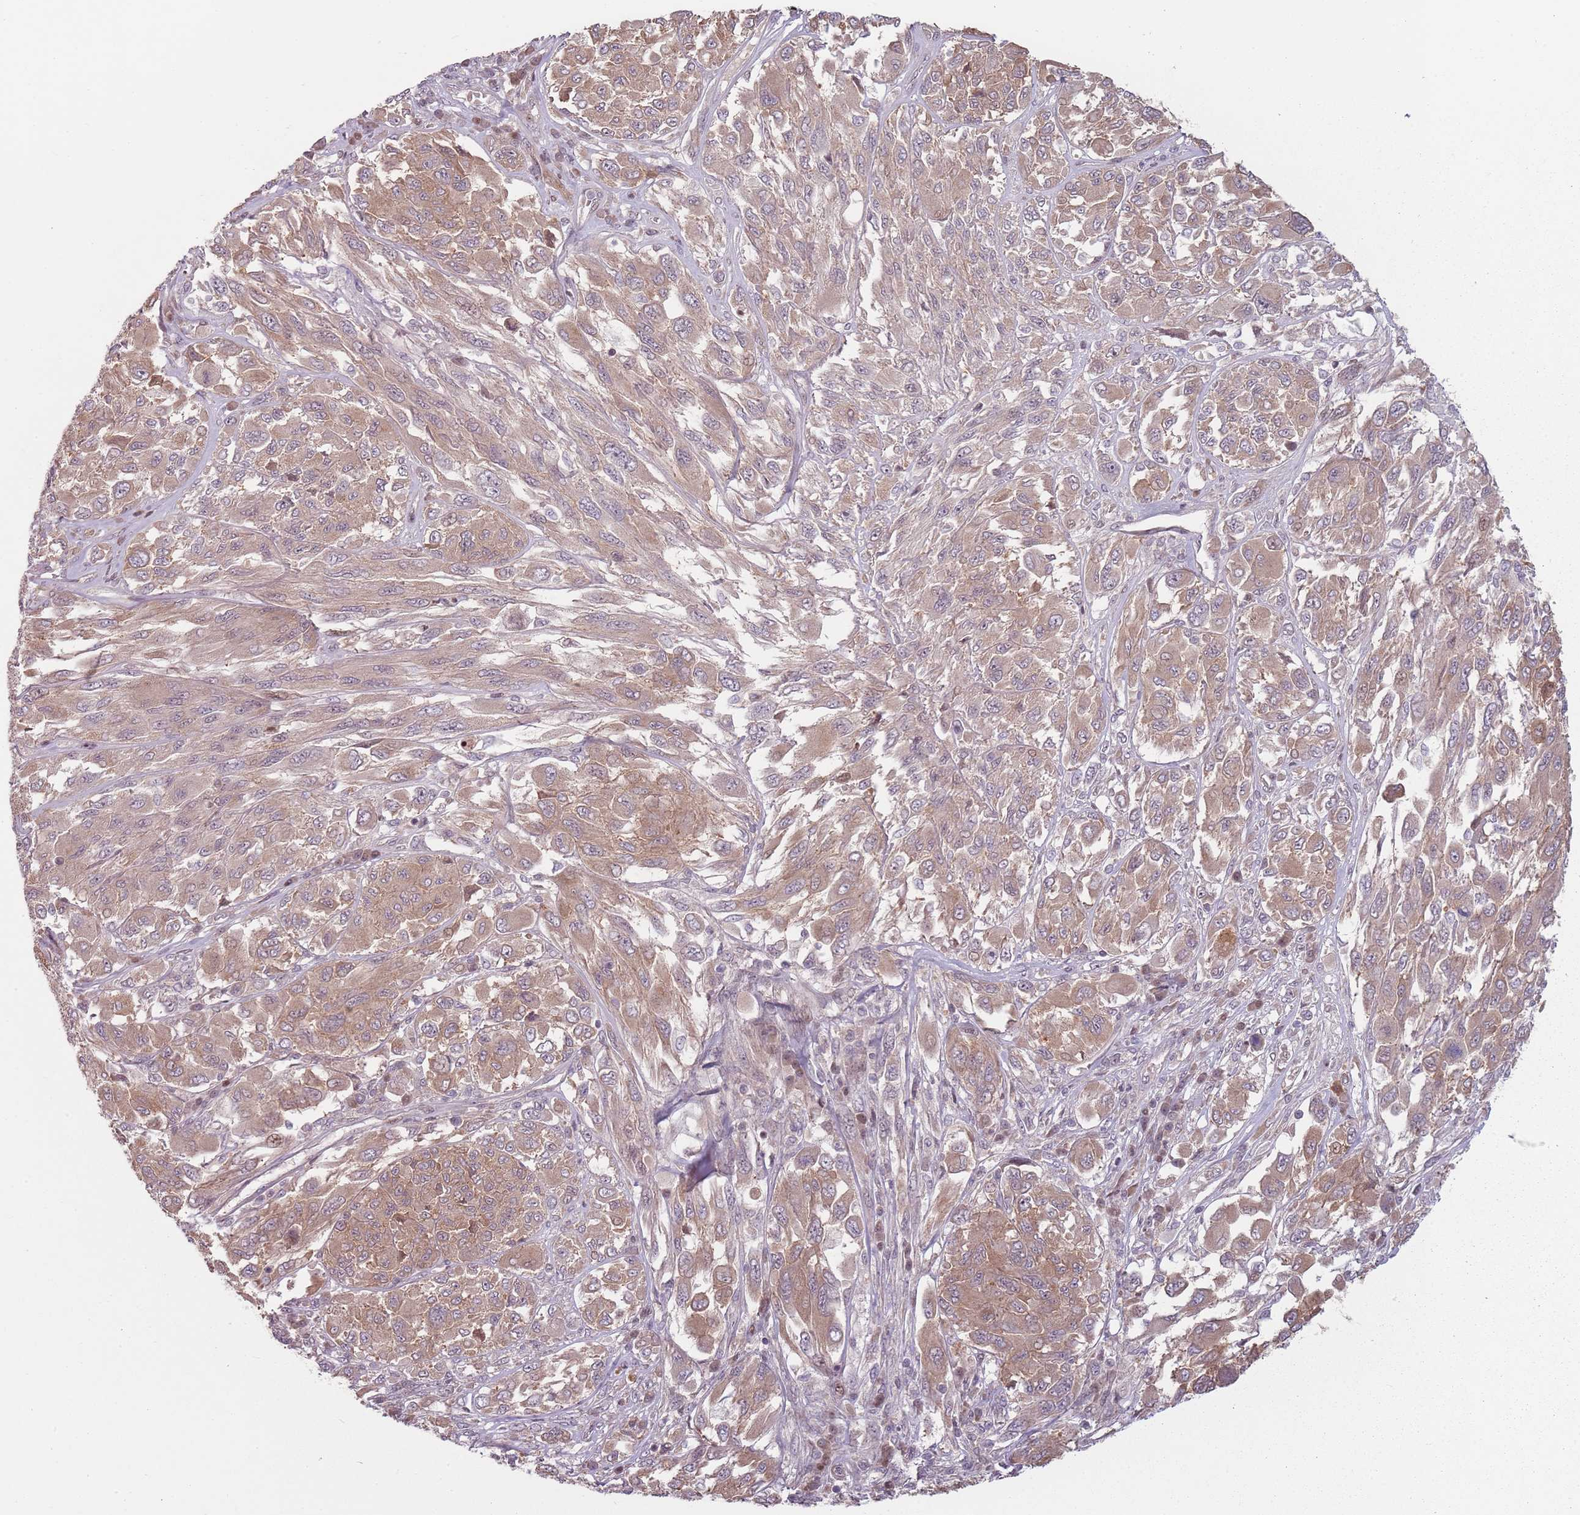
{"staining": {"intensity": "moderate", "quantity": ">75%", "location": "cytoplasmic/membranous"}, "tissue": "melanoma", "cell_type": "Tumor cells", "image_type": "cancer", "snomed": [{"axis": "morphology", "description": "Malignant melanoma, NOS"}, {"axis": "topography", "description": "Skin"}], "caption": "Brown immunohistochemical staining in human melanoma reveals moderate cytoplasmic/membranous expression in about >75% of tumor cells. The staining was performed using DAB (3,3'-diaminobenzidine) to visualize the protein expression in brown, while the nuclei were stained in blue with hematoxylin (Magnification: 20x).", "gene": "ADGRG1", "patient": {"sex": "female", "age": 91}}